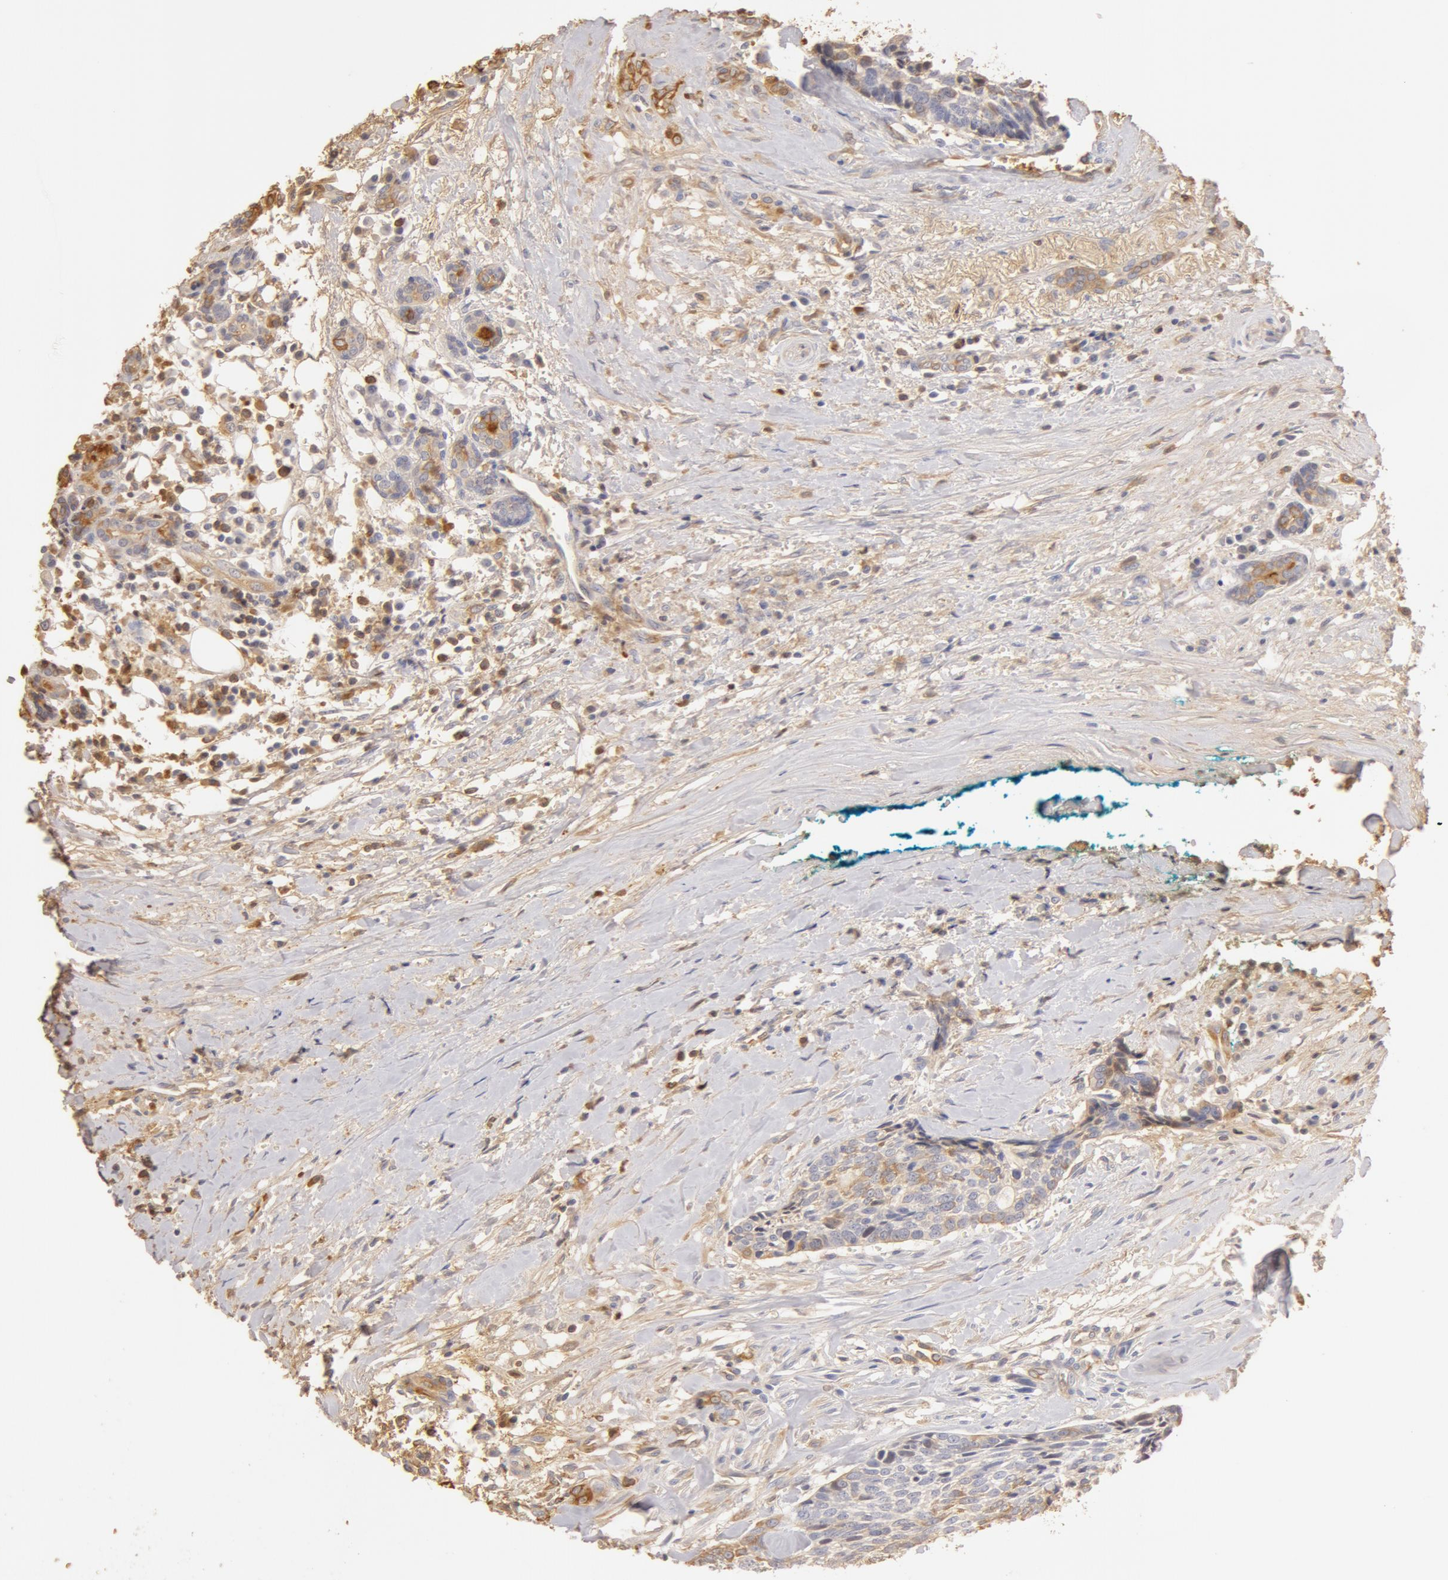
{"staining": {"intensity": "weak", "quantity": "25%-75%", "location": "cytoplasmic/membranous"}, "tissue": "head and neck cancer", "cell_type": "Tumor cells", "image_type": "cancer", "snomed": [{"axis": "morphology", "description": "Squamous cell carcinoma, NOS"}, {"axis": "topography", "description": "Salivary gland"}, {"axis": "topography", "description": "Head-Neck"}], "caption": "Tumor cells reveal low levels of weak cytoplasmic/membranous expression in approximately 25%-75% of cells in head and neck cancer.", "gene": "TF", "patient": {"sex": "male", "age": 70}}